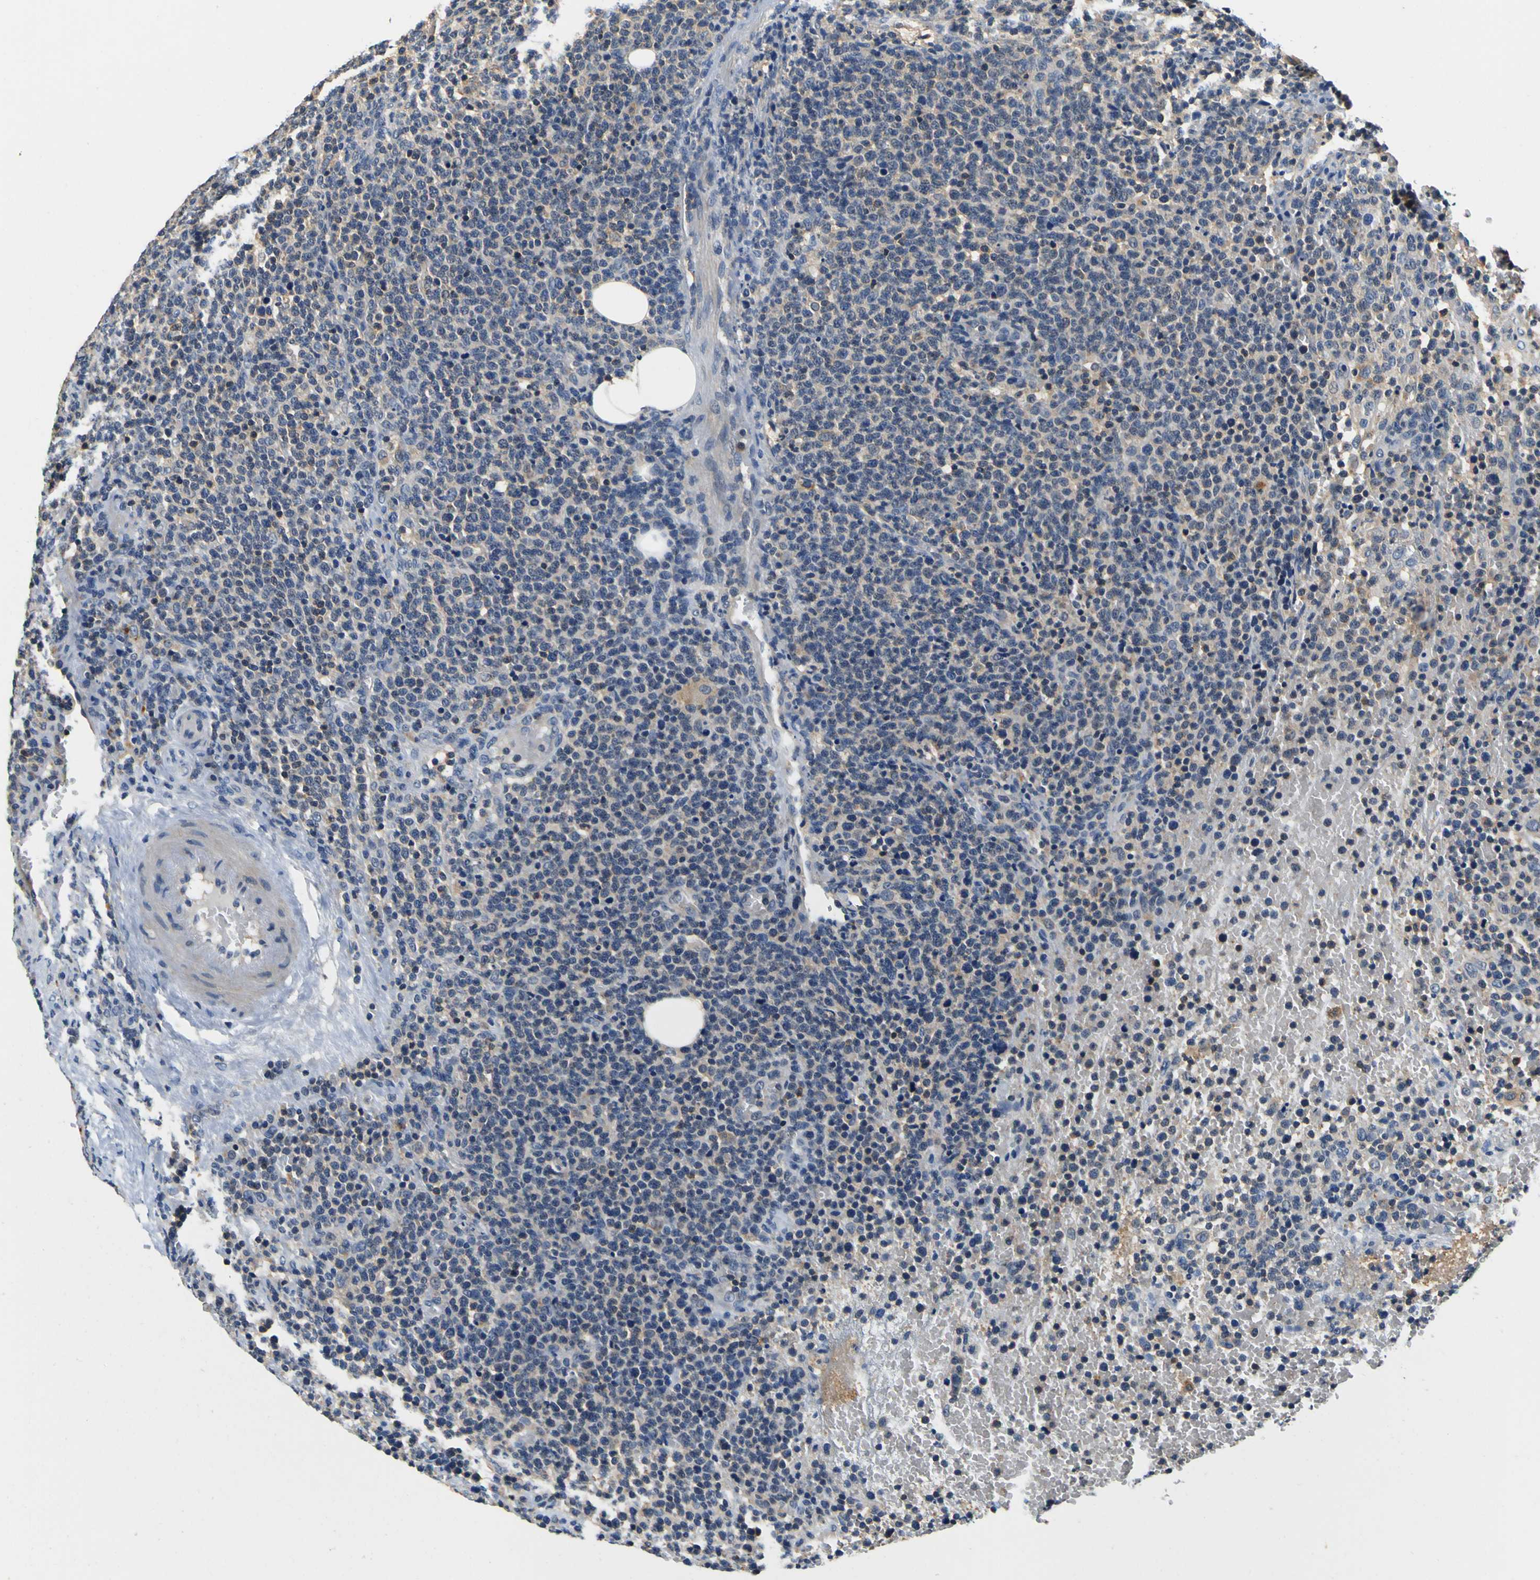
{"staining": {"intensity": "weak", "quantity": "25%-75%", "location": "cytoplasmic/membranous"}, "tissue": "lymphoma", "cell_type": "Tumor cells", "image_type": "cancer", "snomed": [{"axis": "morphology", "description": "Malignant lymphoma, non-Hodgkin's type, High grade"}, {"axis": "topography", "description": "Lymph node"}], "caption": "Tumor cells show weak cytoplasmic/membranous positivity in about 25%-75% of cells in high-grade malignant lymphoma, non-Hodgkin's type.", "gene": "TNIK", "patient": {"sex": "male", "age": 61}}